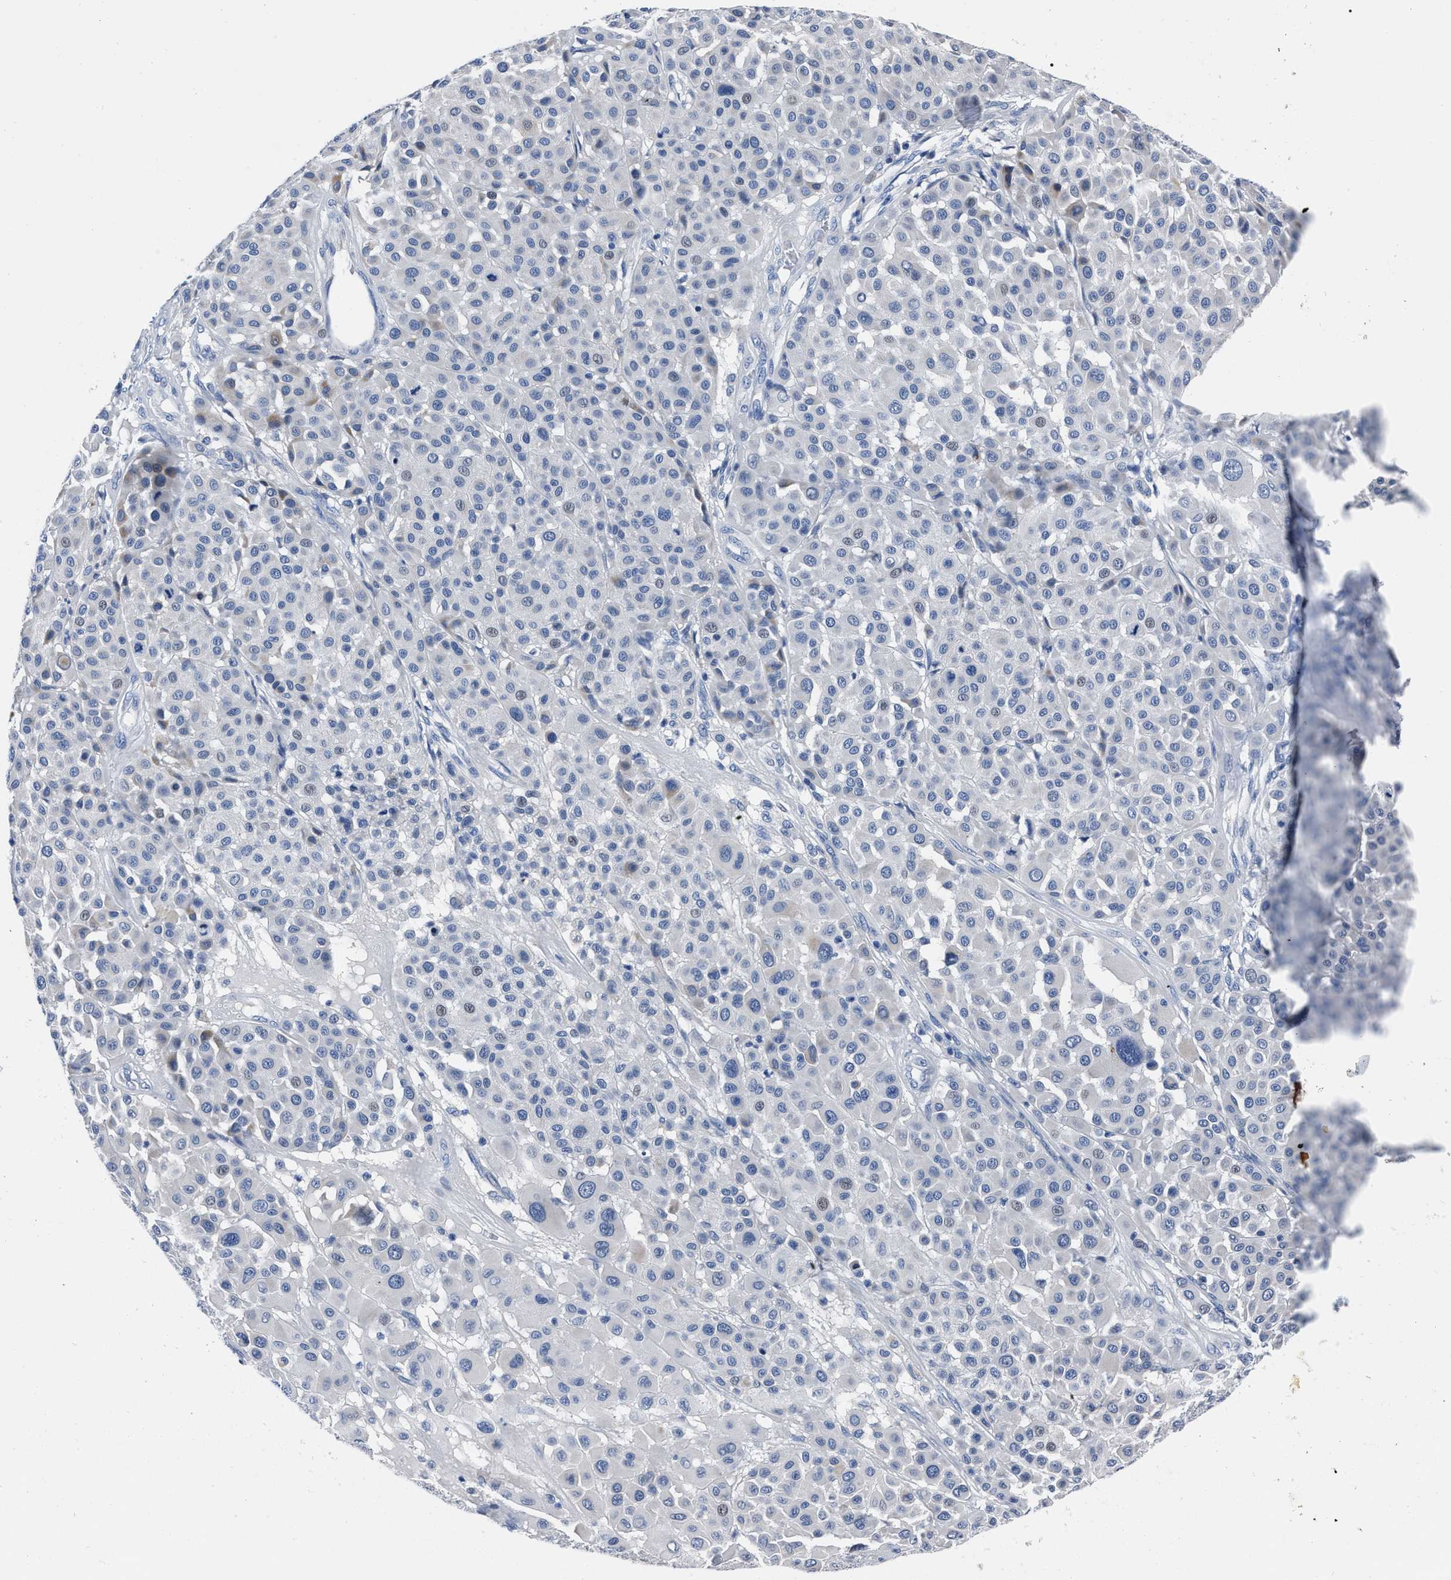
{"staining": {"intensity": "weak", "quantity": "<25%", "location": "nuclear"}, "tissue": "melanoma", "cell_type": "Tumor cells", "image_type": "cancer", "snomed": [{"axis": "morphology", "description": "Malignant melanoma, Metastatic site"}, {"axis": "topography", "description": "Soft tissue"}], "caption": "Immunohistochemistry micrograph of neoplastic tissue: human melanoma stained with DAB (3,3'-diaminobenzidine) exhibits no significant protein expression in tumor cells. (Brightfield microscopy of DAB (3,3'-diaminobenzidine) immunohistochemistry (IHC) at high magnification).", "gene": "MOV10L1", "patient": {"sex": "male", "age": 41}}